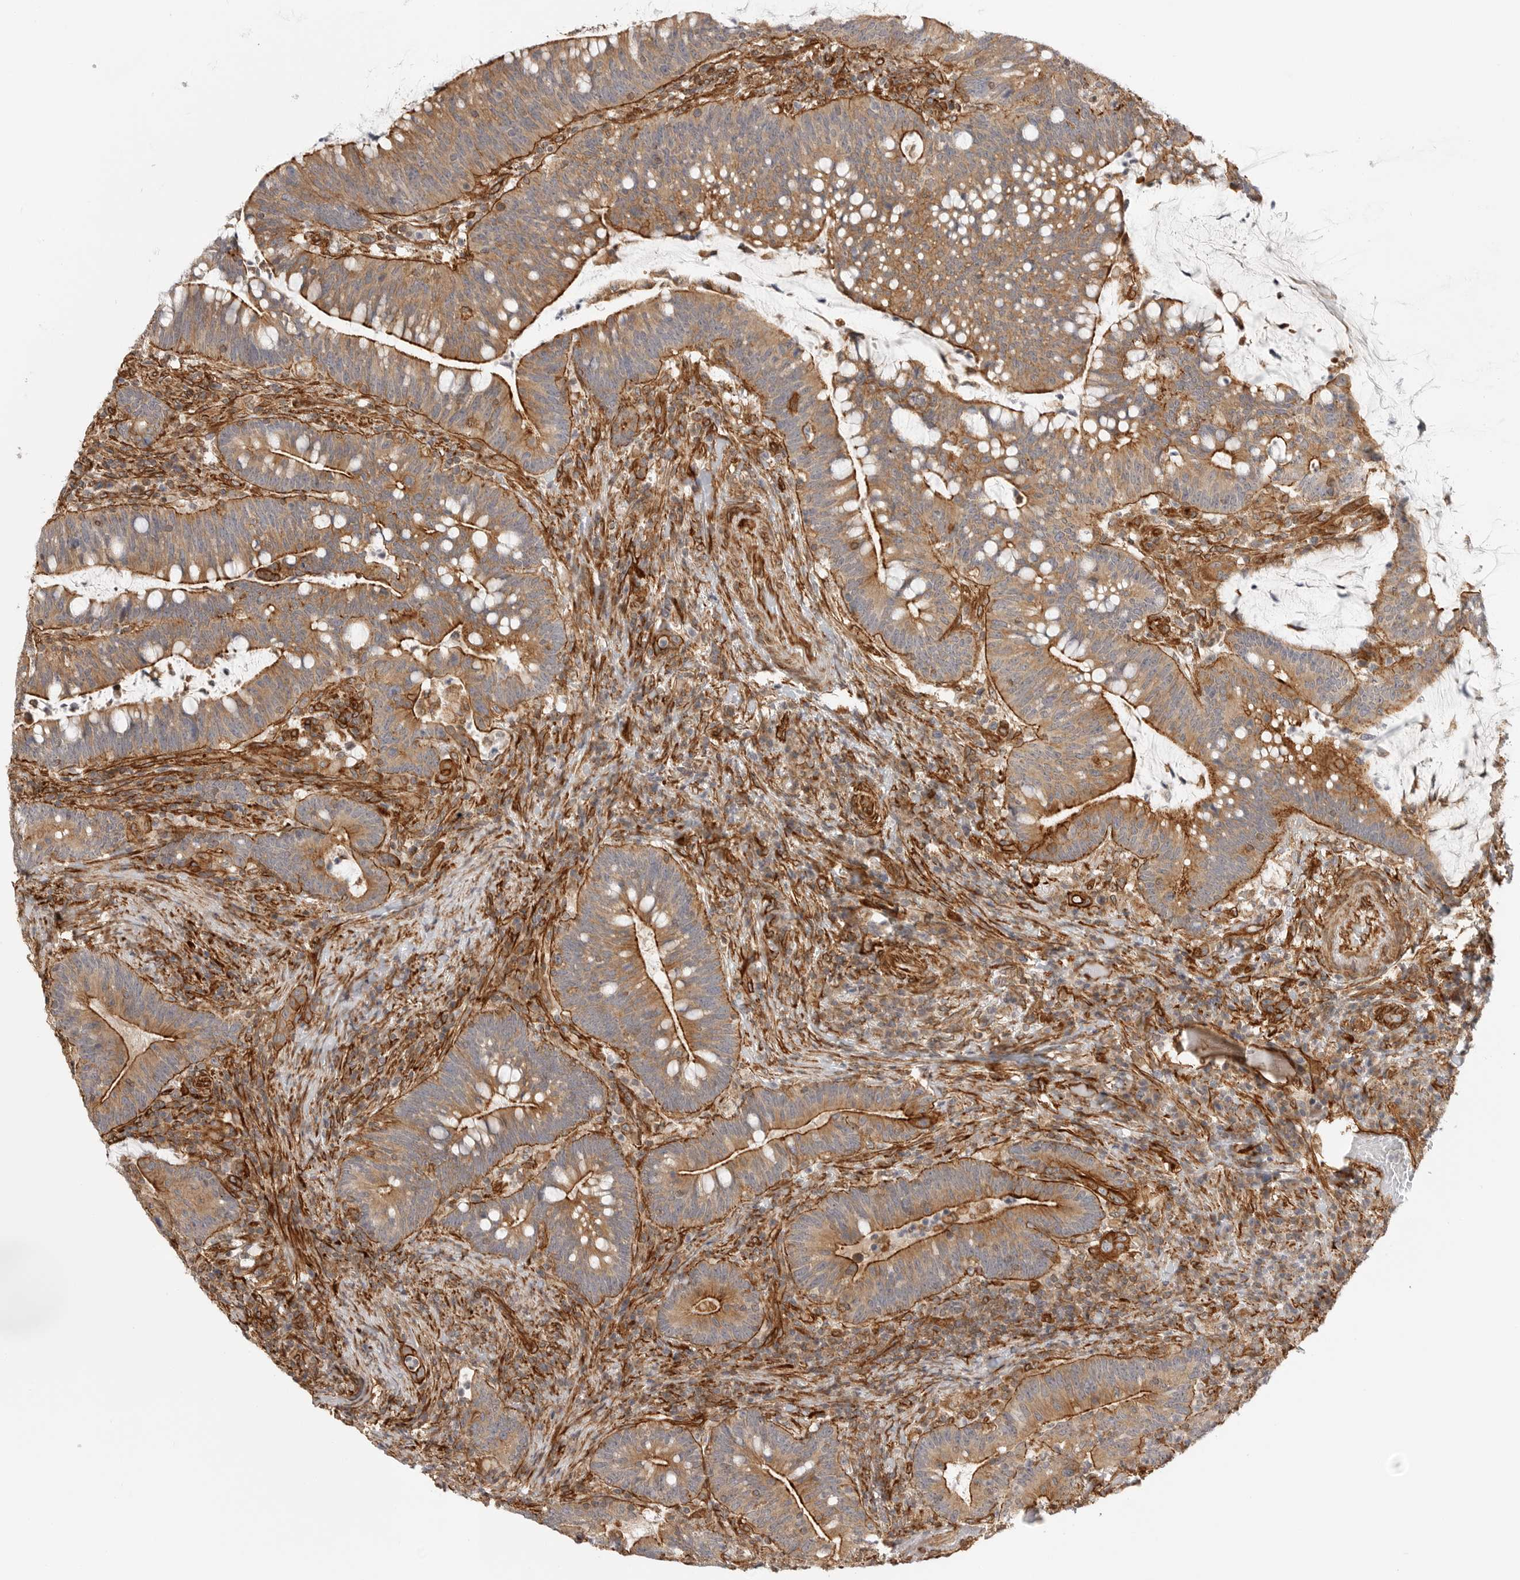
{"staining": {"intensity": "strong", "quantity": ">75%", "location": "cytoplasmic/membranous"}, "tissue": "colorectal cancer", "cell_type": "Tumor cells", "image_type": "cancer", "snomed": [{"axis": "morphology", "description": "Adenocarcinoma, NOS"}, {"axis": "topography", "description": "Colon"}], "caption": "High-magnification brightfield microscopy of adenocarcinoma (colorectal) stained with DAB (brown) and counterstained with hematoxylin (blue). tumor cells exhibit strong cytoplasmic/membranous staining is seen in about>75% of cells.", "gene": "ATOH7", "patient": {"sex": "female", "age": 66}}